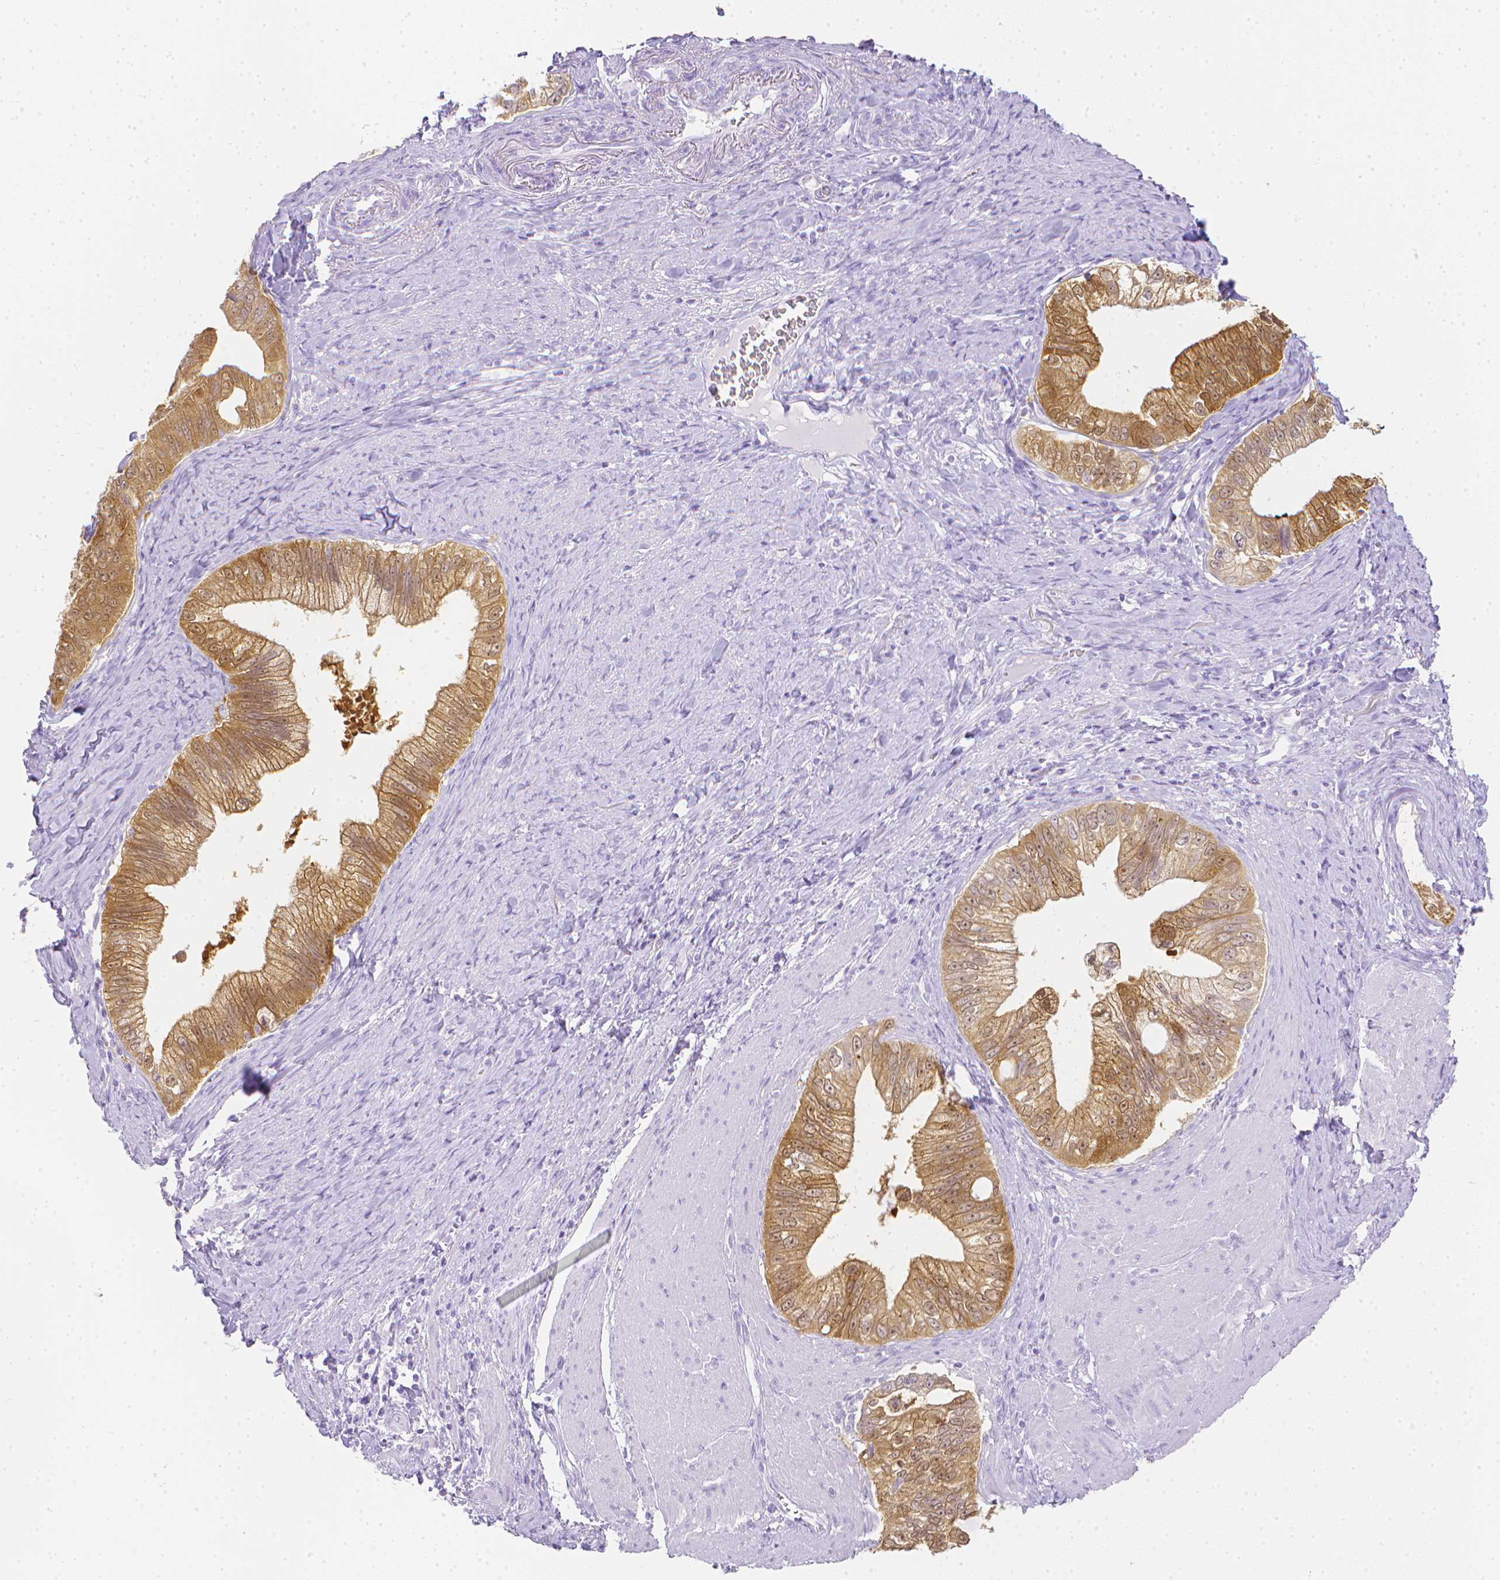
{"staining": {"intensity": "weak", "quantity": ">75%", "location": "cytoplasmic/membranous,nuclear"}, "tissue": "pancreatic cancer", "cell_type": "Tumor cells", "image_type": "cancer", "snomed": [{"axis": "morphology", "description": "Adenocarcinoma, NOS"}, {"axis": "topography", "description": "Pancreas"}], "caption": "About >75% of tumor cells in human pancreatic cancer show weak cytoplasmic/membranous and nuclear protein staining as visualized by brown immunohistochemical staining.", "gene": "LGALS4", "patient": {"sex": "male", "age": 70}}